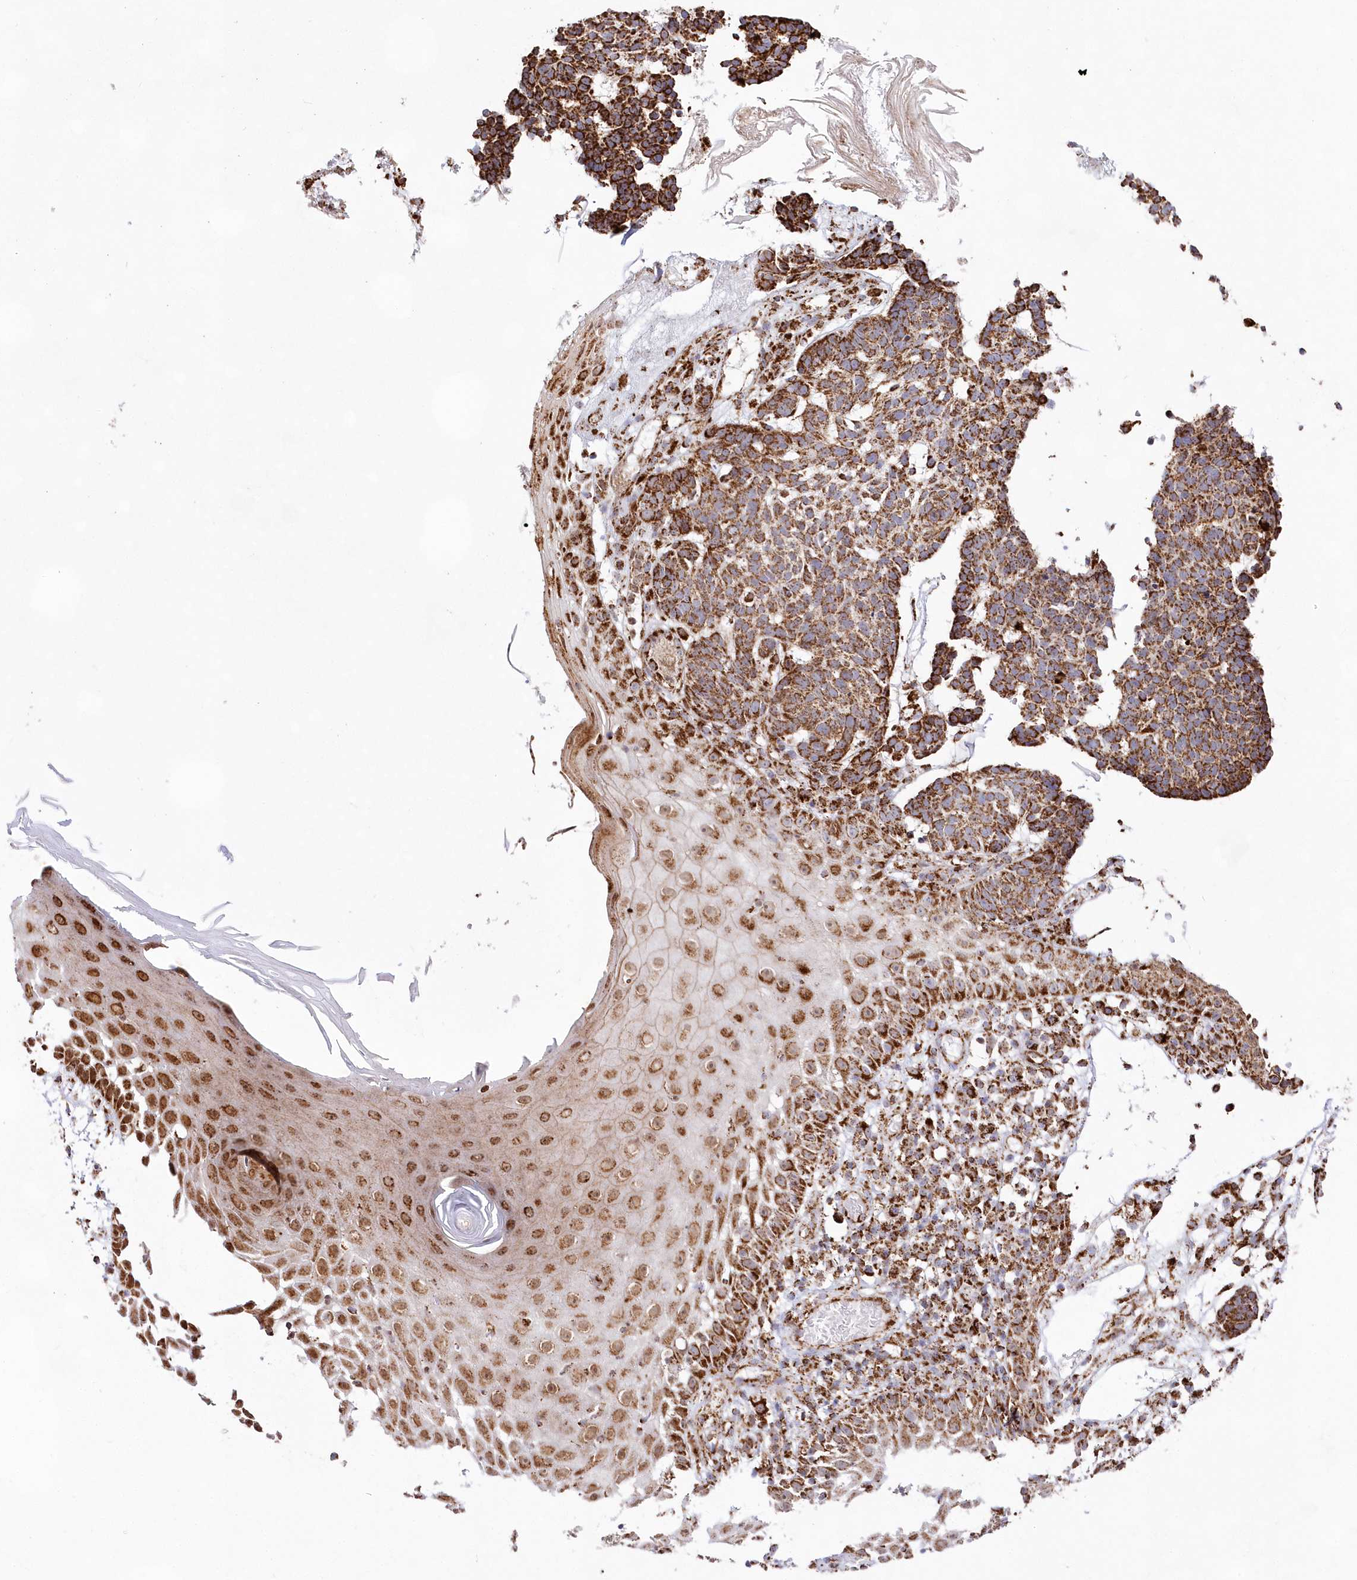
{"staining": {"intensity": "moderate", "quantity": ">75%", "location": "cytoplasmic/membranous"}, "tissue": "skin cancer", "cell_type": "Tumor cells", "image_type": "cancer", "snomed": [{"axis": "morphology", "description": "Basal cell carcinoma"}, {"axis": "topography", "description": "Skin"}], "caption": "About >75% of tumor cells in basal cell carcinoma (skin) demonstrate moderate cytoplasmic/membranous protein positivity as visualized by brown immunohistochemical staining.", "gene": "HADHB", "patient": {"sex": "male", "age": 85}}